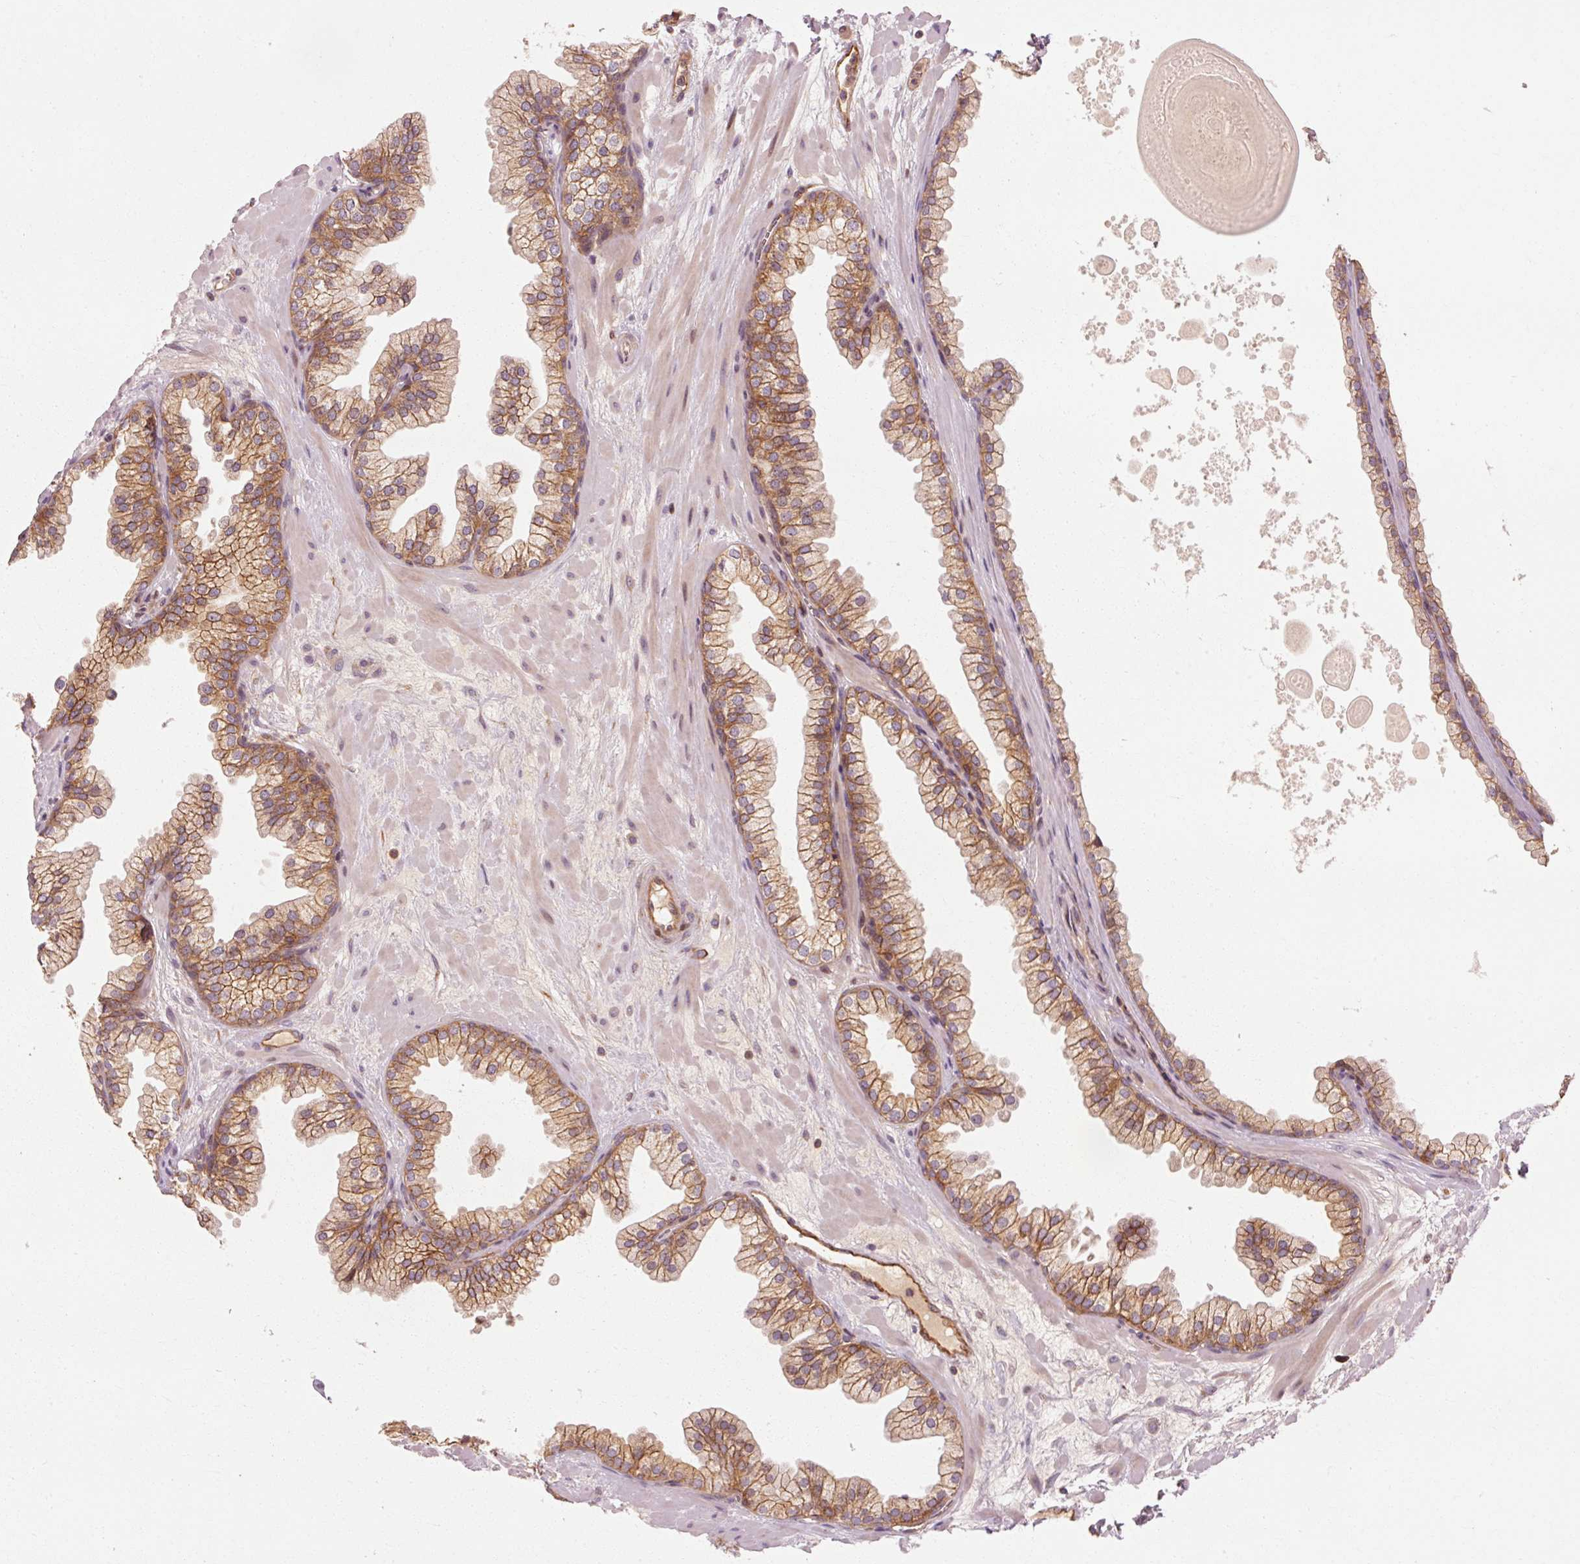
{"staining": {"intensity": "moderate", "quantity": ">75%", "location": "cytoplasmic/membranous"}, "tissue": "prostate", "cell_type": "Glandular cells", "image_type": "normal", "snomed": [{"axis": "morphology", "description": "Normal tissue, NOS"}, {"axis": "topography", "description": "Prostate"}, {"axis": "topography", "description": "Peripheral nerve tissue"}], "caption": "High-power microscopy captured an immunohistochemistry (IHC) image of normal prostate, revealing moderate cytoplasmic/membranous expression in about >75% of glandular cells.", "gene": "CTNNA1", "patient": {"sex": "male", "age": 61}}